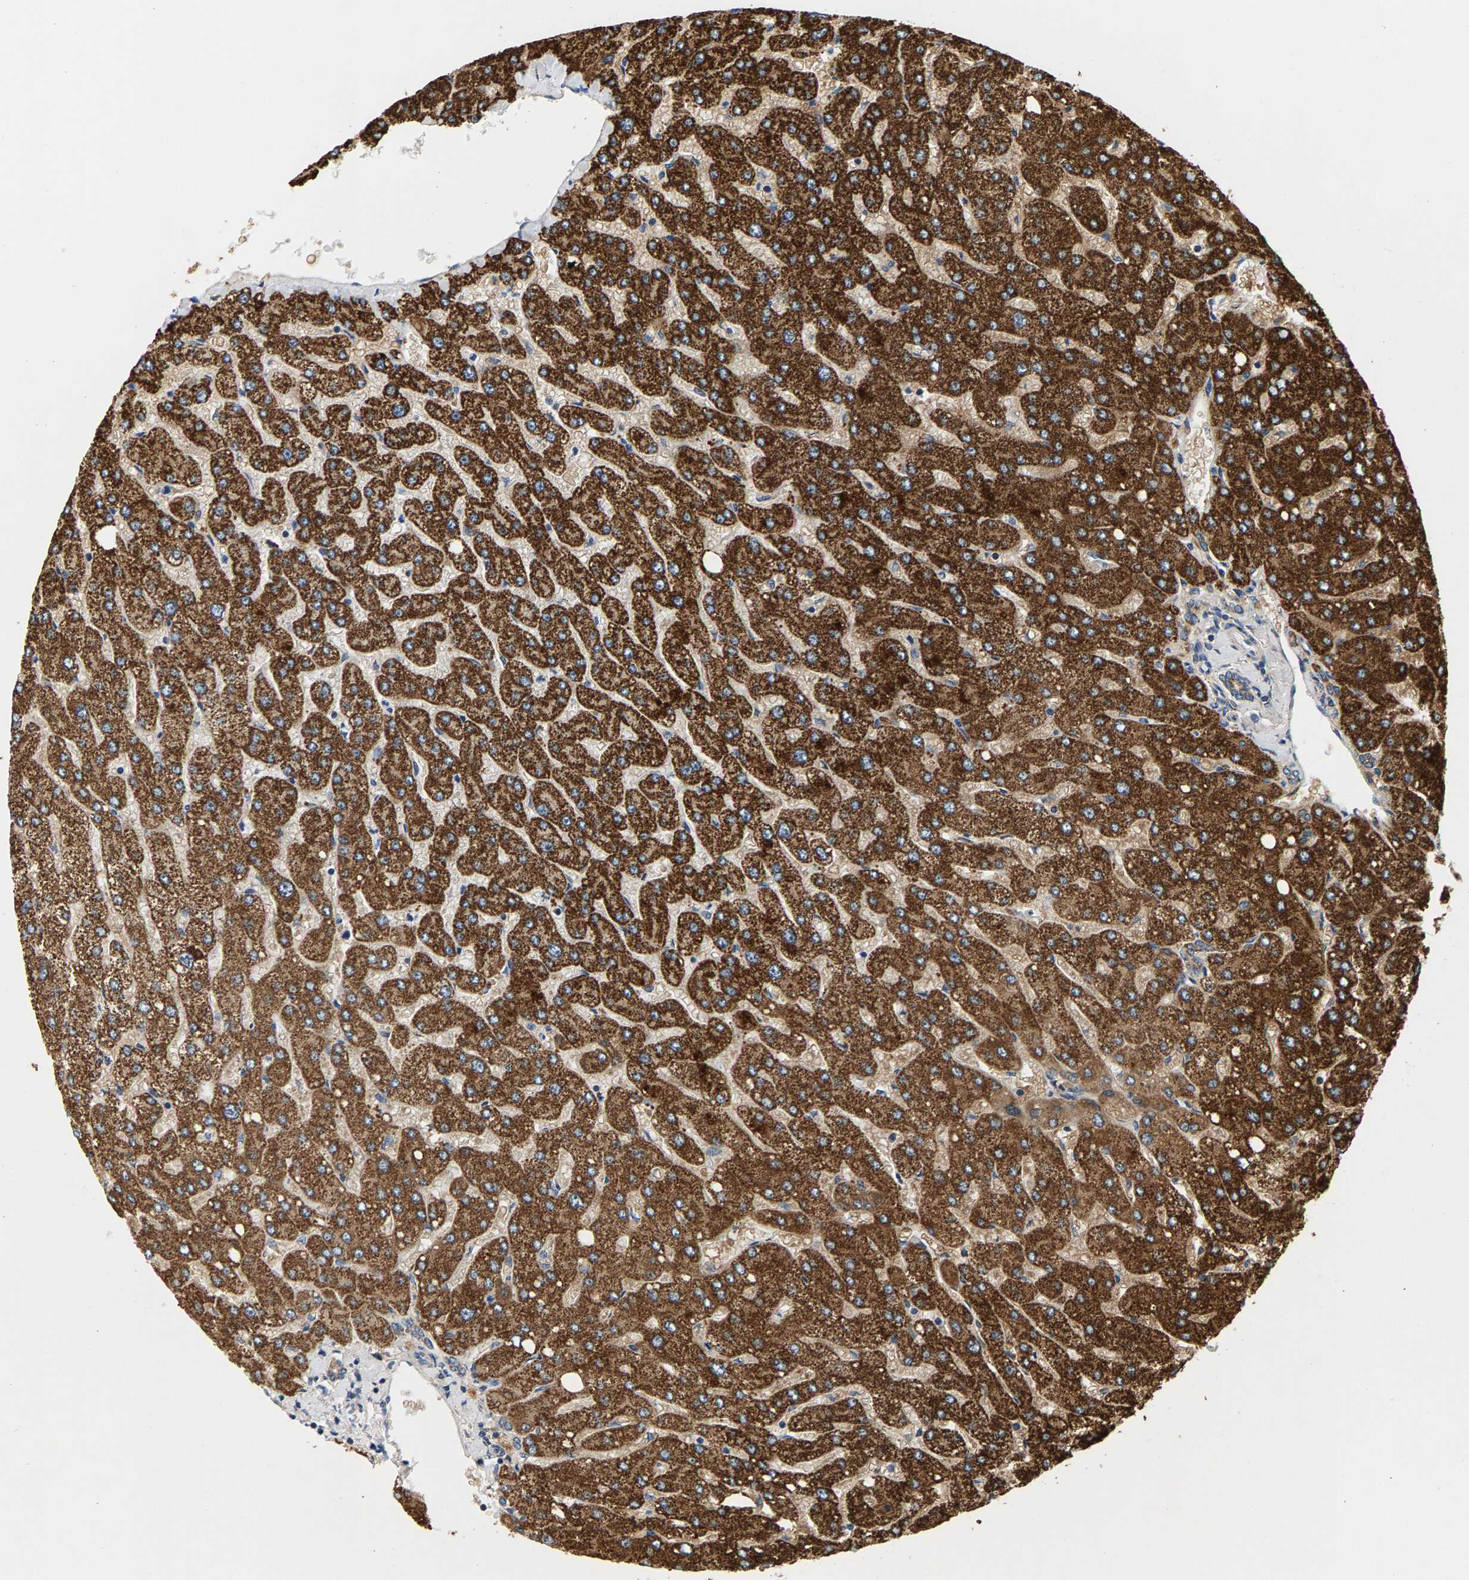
{"staining": {"intensity": "moderate", "quantity": "25%-75%", "location": "cytoplasmic/membranous"}, "tissue": "liver", "cell_type": "Cholangiocytes", "image_type": "normal", "snomed": [{"axis": "morphology", "description": "Normal tissue, NOS"}, {"axis": "topography", "description": "Liver"}], "caption": "A micrograph showing moderate cytoplasmic/membranous positivity in approximately 25%-75% of cholangiocytes in benign liver, as visualized by brown immunohistochemical staining.", "gene": "PDE1A", "patient": {"sex": "male", "age": 55}}